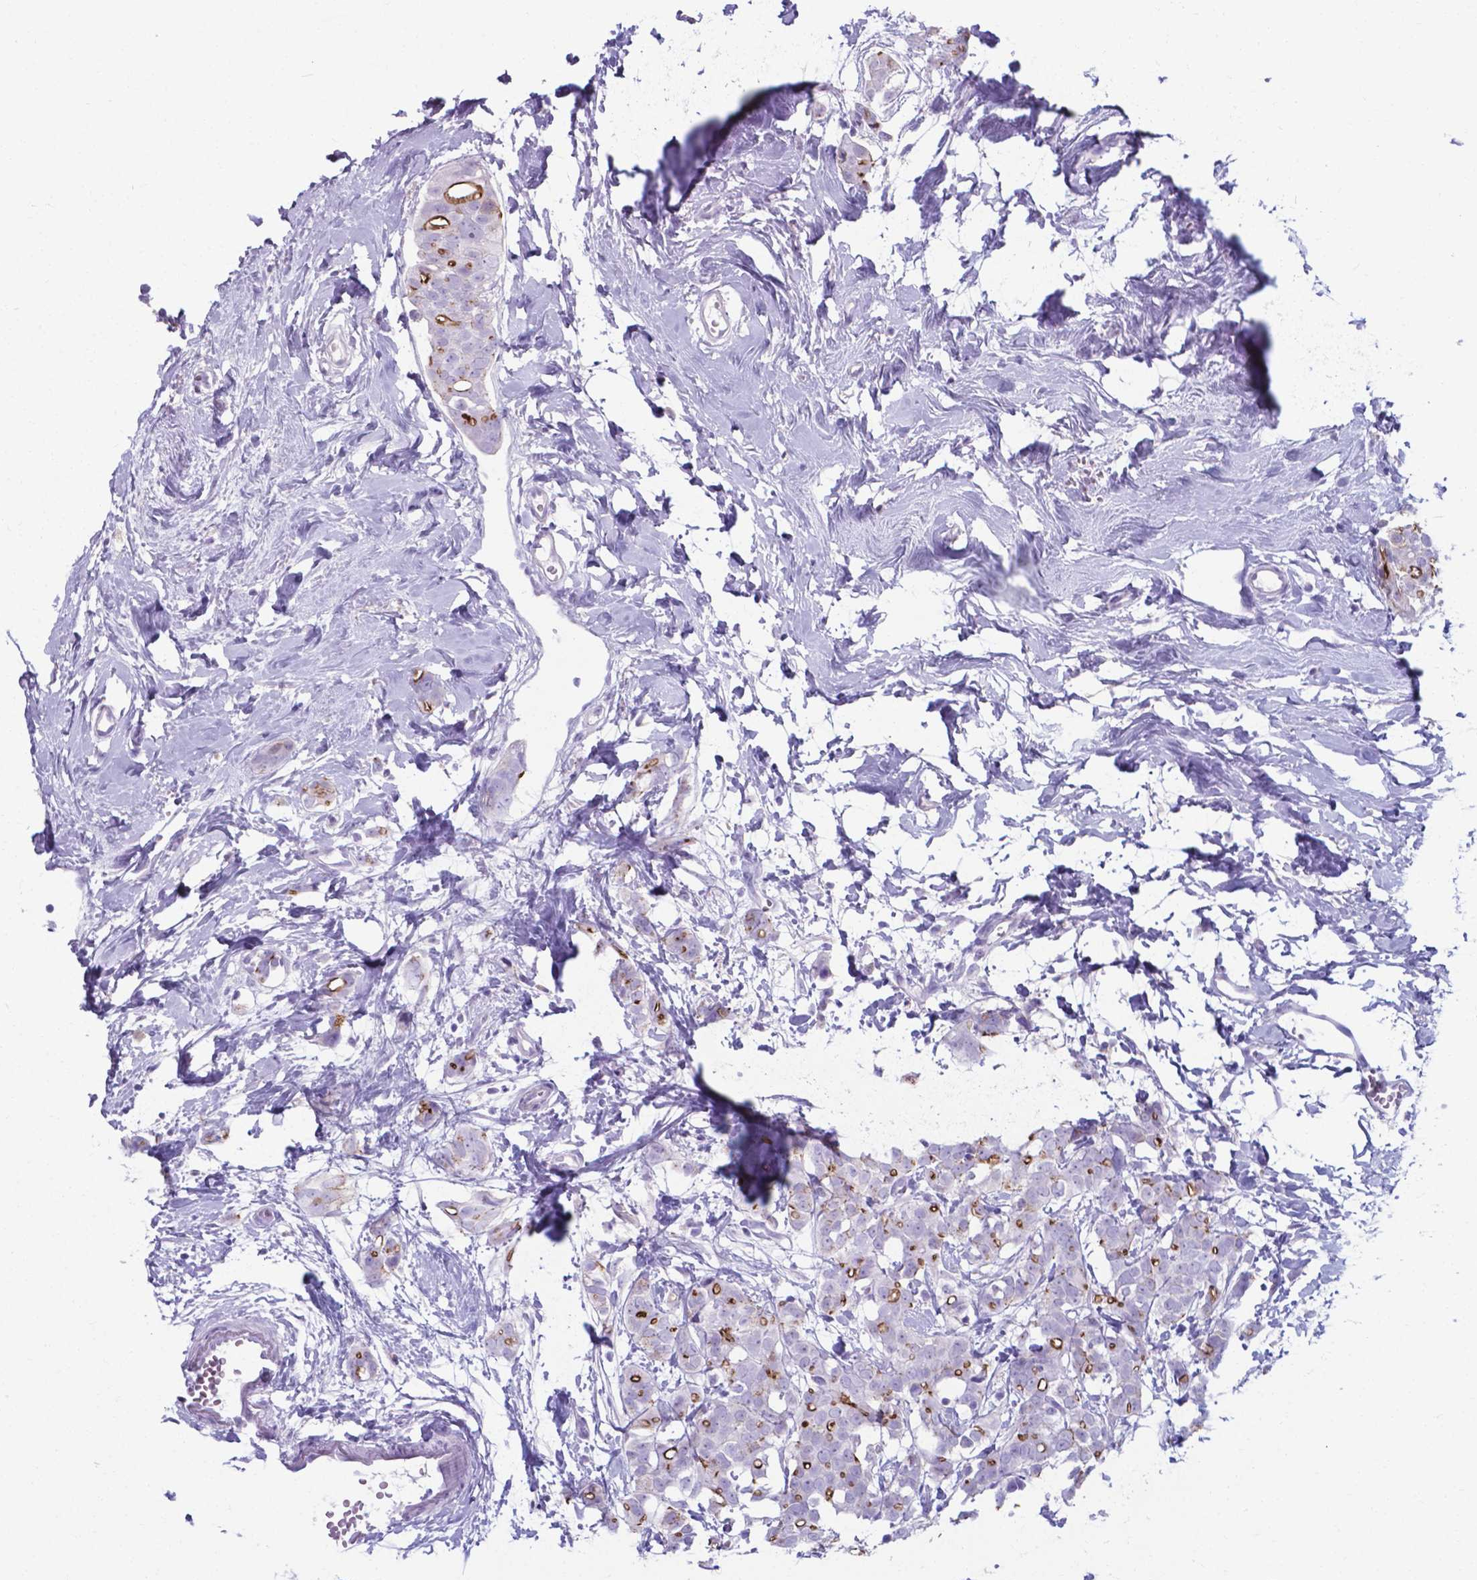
{"staining": {"intensity": "strong", "quantity": "25%-75%", "location": "cytoplasmic/membranous"}, "tissue": "breast cancer", "cell_type": "Tumor cells", "image_type": "cancer", "snomed": [{"axis": "morphology", "description": "Duct carcinoma"}, {"axis": "topography", "description": "Breast"}], "caption": "Breast infiltrating ductal carcinoma stained with DAB IHC demonstrates high levels of strong cytoplasmic/membranous staining in approximately 25%-75% of tumor cells.", "gene": "AP5B1", "patient": {"sex": "female", "age": 40}}